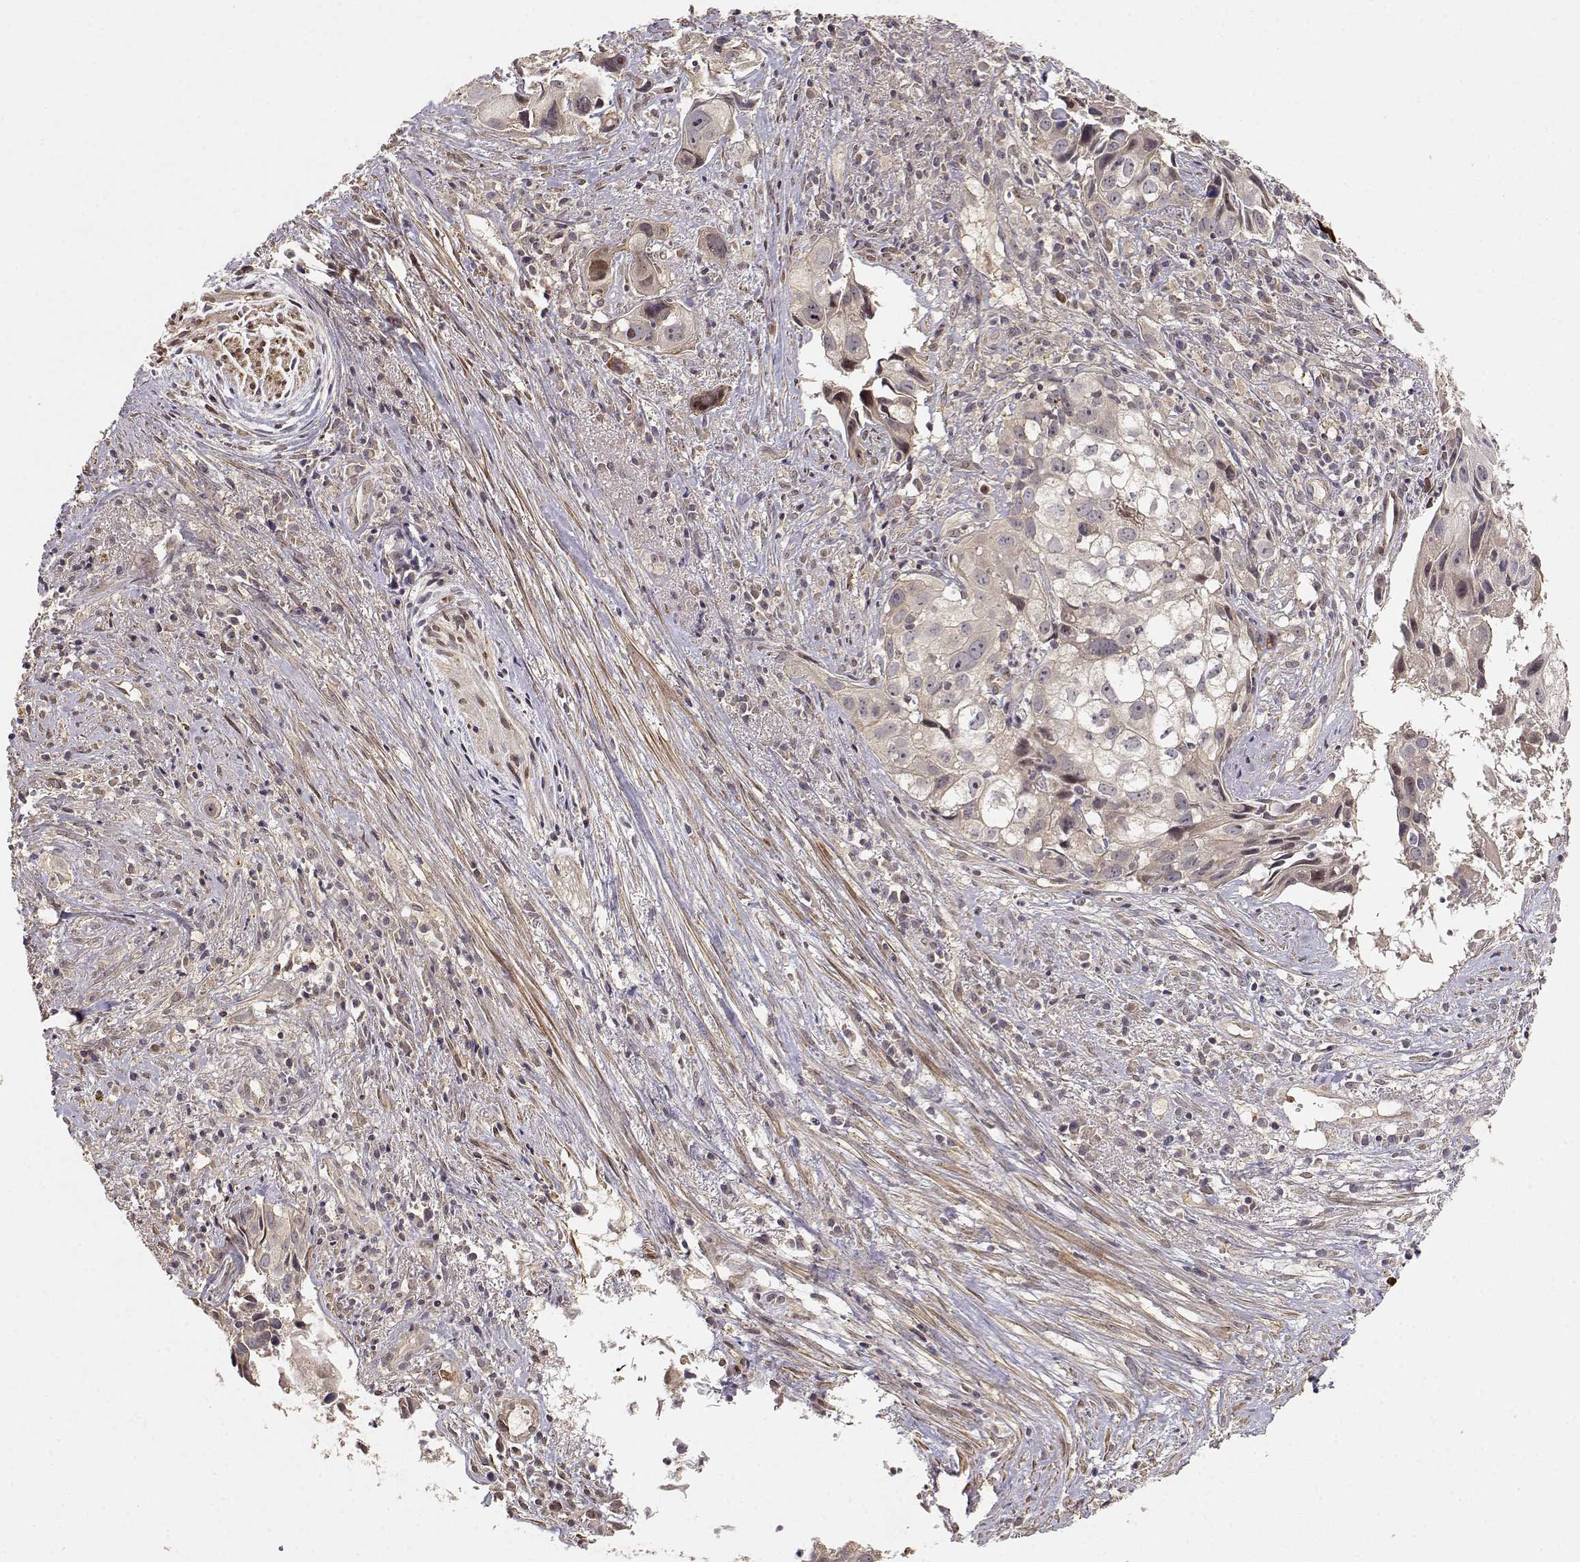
{"staining": {"intensity": "weak", "quantity": ">75%", "location": "cytoplasmic/membranous"}, "tissue": "cervical cancer", "cell_type": "Tumor cells", "image_type": "cancer", "snomed": [{"axis": "morphology", "description": "Squamous cell carcinoma, NOS"}, {"axis": "topography", "description": "Cervix"}], "caption": "Immunohistochemical staining of human cervical cancer (squamous cell carcinoma) reveals low levels of weak cytoplasmic/membranous protein positivity in about >75% of tumor cells. (DAB (3,3'-diaminobenzidine) = brown stain, brightfield microscopy at high magnification).", "gene": "PICK1", "patient": {"sex": "female", "age": 53}}